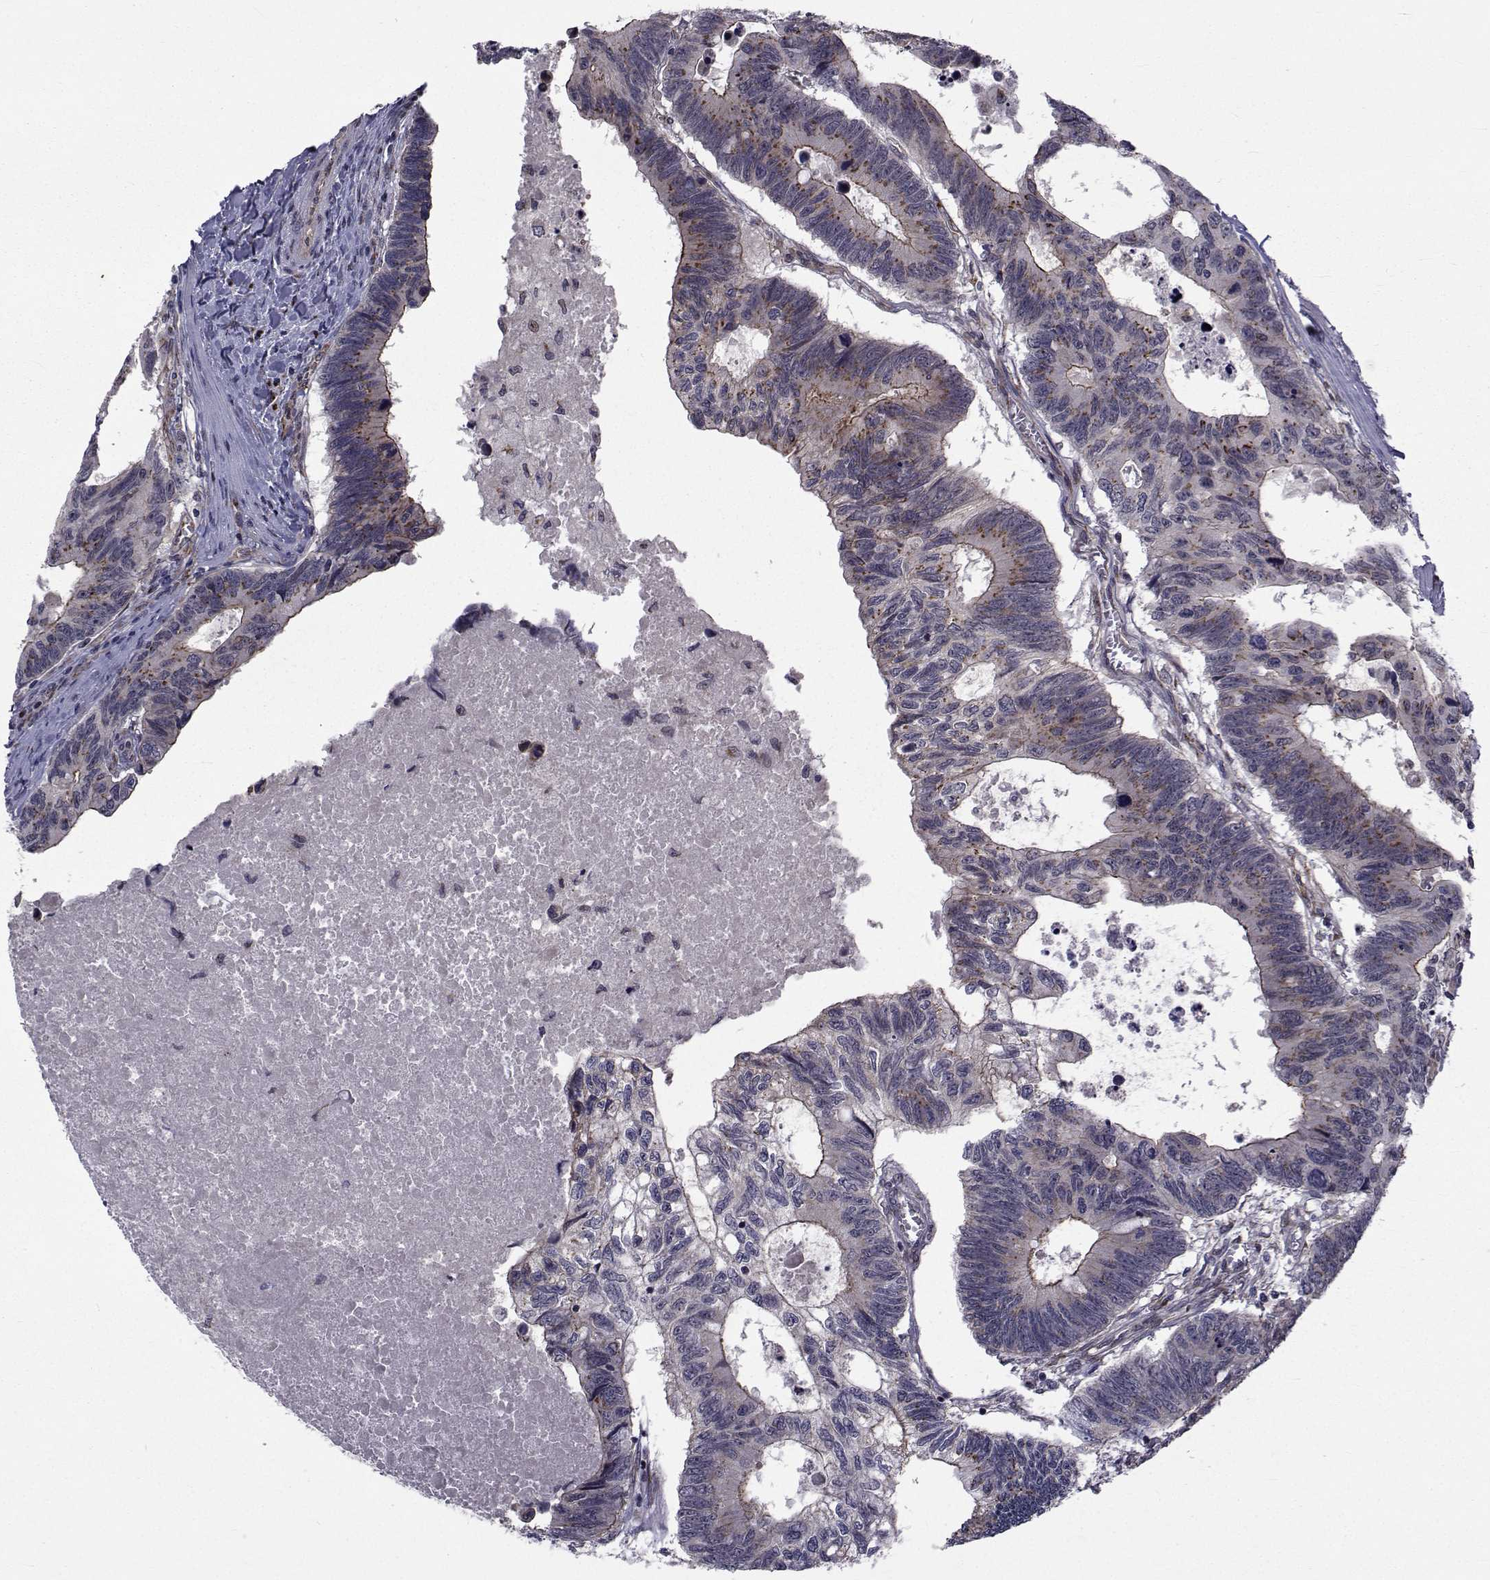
{"staining": {"intensity": "moderate", "quantity": "25%-75%", "location": "cytoplasmic/membranous"}, "tissue": "colorectal cancer", "cell_type": "Tumor cells", "image_type": "cancer", "snomed": [{"axis": "morphology", "description": "Adenocarcinoma, NOS"}, {"axis": "topography", "description": "Colon"}], "caption": "Immunohistochemistry image of colorectal cancer (adenocarcinoma) stained for a protein (brown), which shows medium levels of moderate cytoplasmic/membranous positivity in about 25%-75% of tumor cells.", "gene": "ATP6V1C2", "patient": {"sex": "female", "age": 77}}